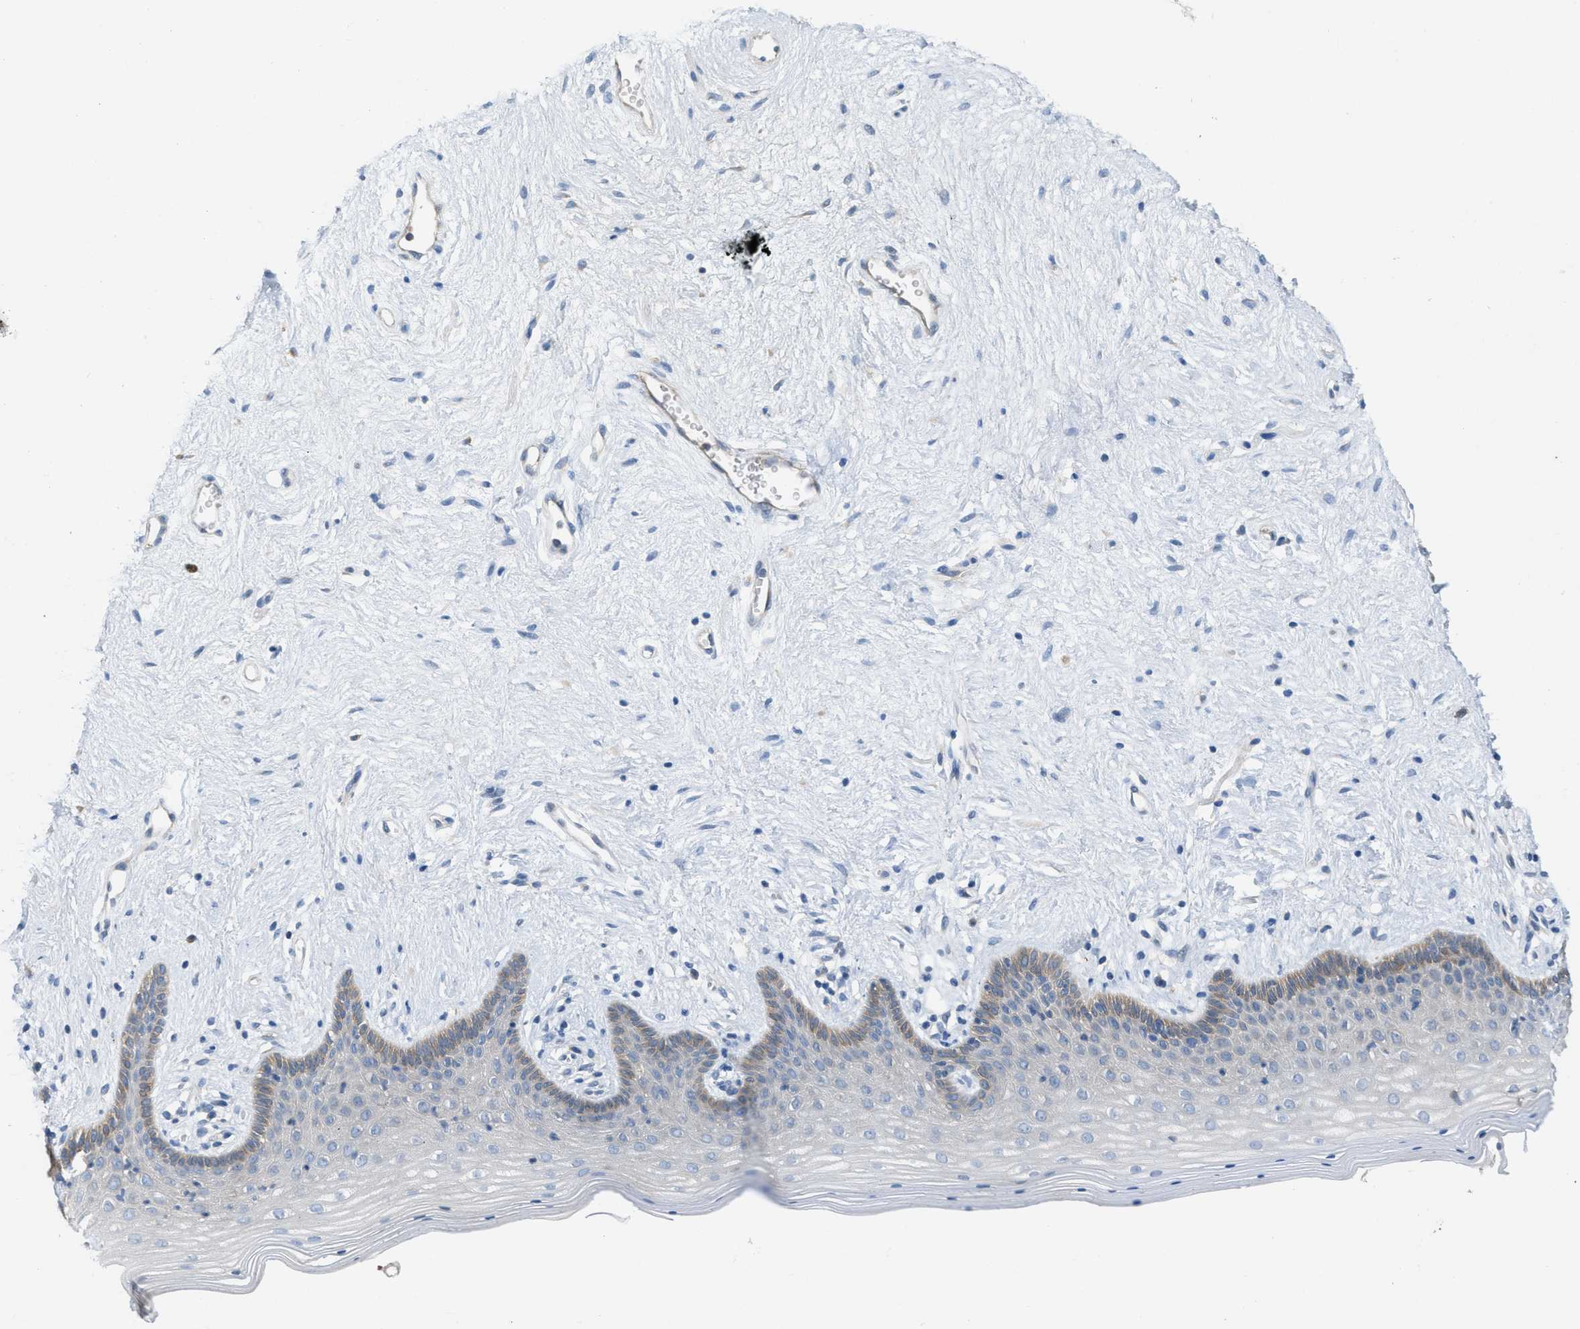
{"staining": {"intensity": "weak", "quantity": "<25%", "location": "cytoplasmic/membranous"}, "tissue": "vagina", "cell_type": "Squamous epithelial cells", "image_type": "normal", "snomed": [{"axis": "morphology", "description": "Normal tissue, NOS"}, {"axis": "topography", "description": "Vagina"}], "caption": "A high-resolution image shows immunohistochemistry staining of benign vagina, which displays no significant positivity in squamous epithelial cells.", "gene": "UBA5", "patient": {"sex": "female", "age": 44}}